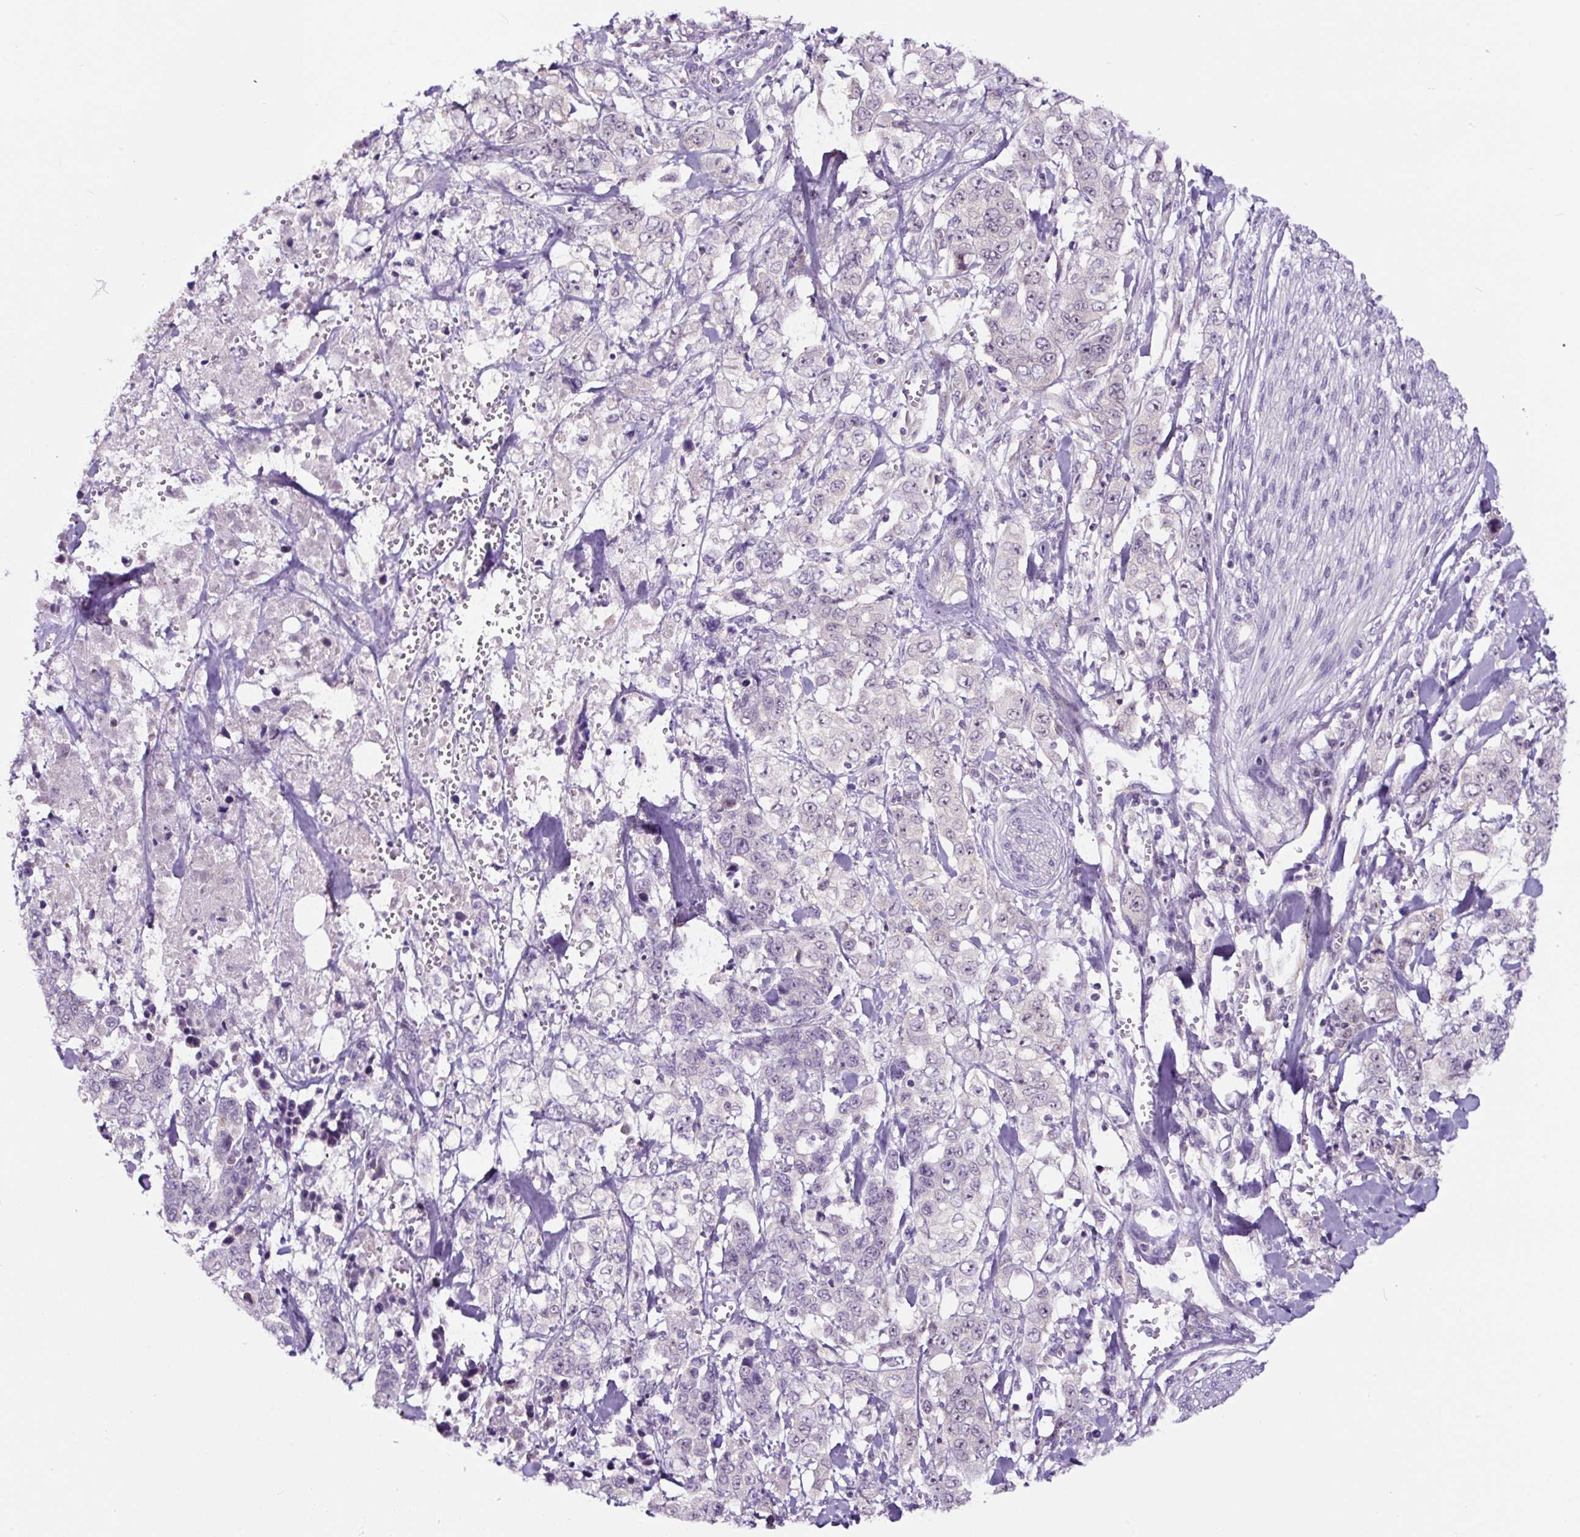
{"staining": {"intensity": "negative", "quantity": "none", "location": "none"}, "tissue": "stomach cancer", "cell_type": "Tumor cells", "image_type": "cancer", "snomed": [{"axis": "morphology", "description": "Adenocarcinoma, NOS"}, {"axis": "topography", "description": "Stomach, upper"}], "caption": "A high-resolution photomicrograph shows immunohistochemistry staining of stomach cancer, which reveals no significant staining in tumor cells. (DAB IHC, high magnification).", "gene": "NOM1", "patient": {"sex": "male", "age": 62}}